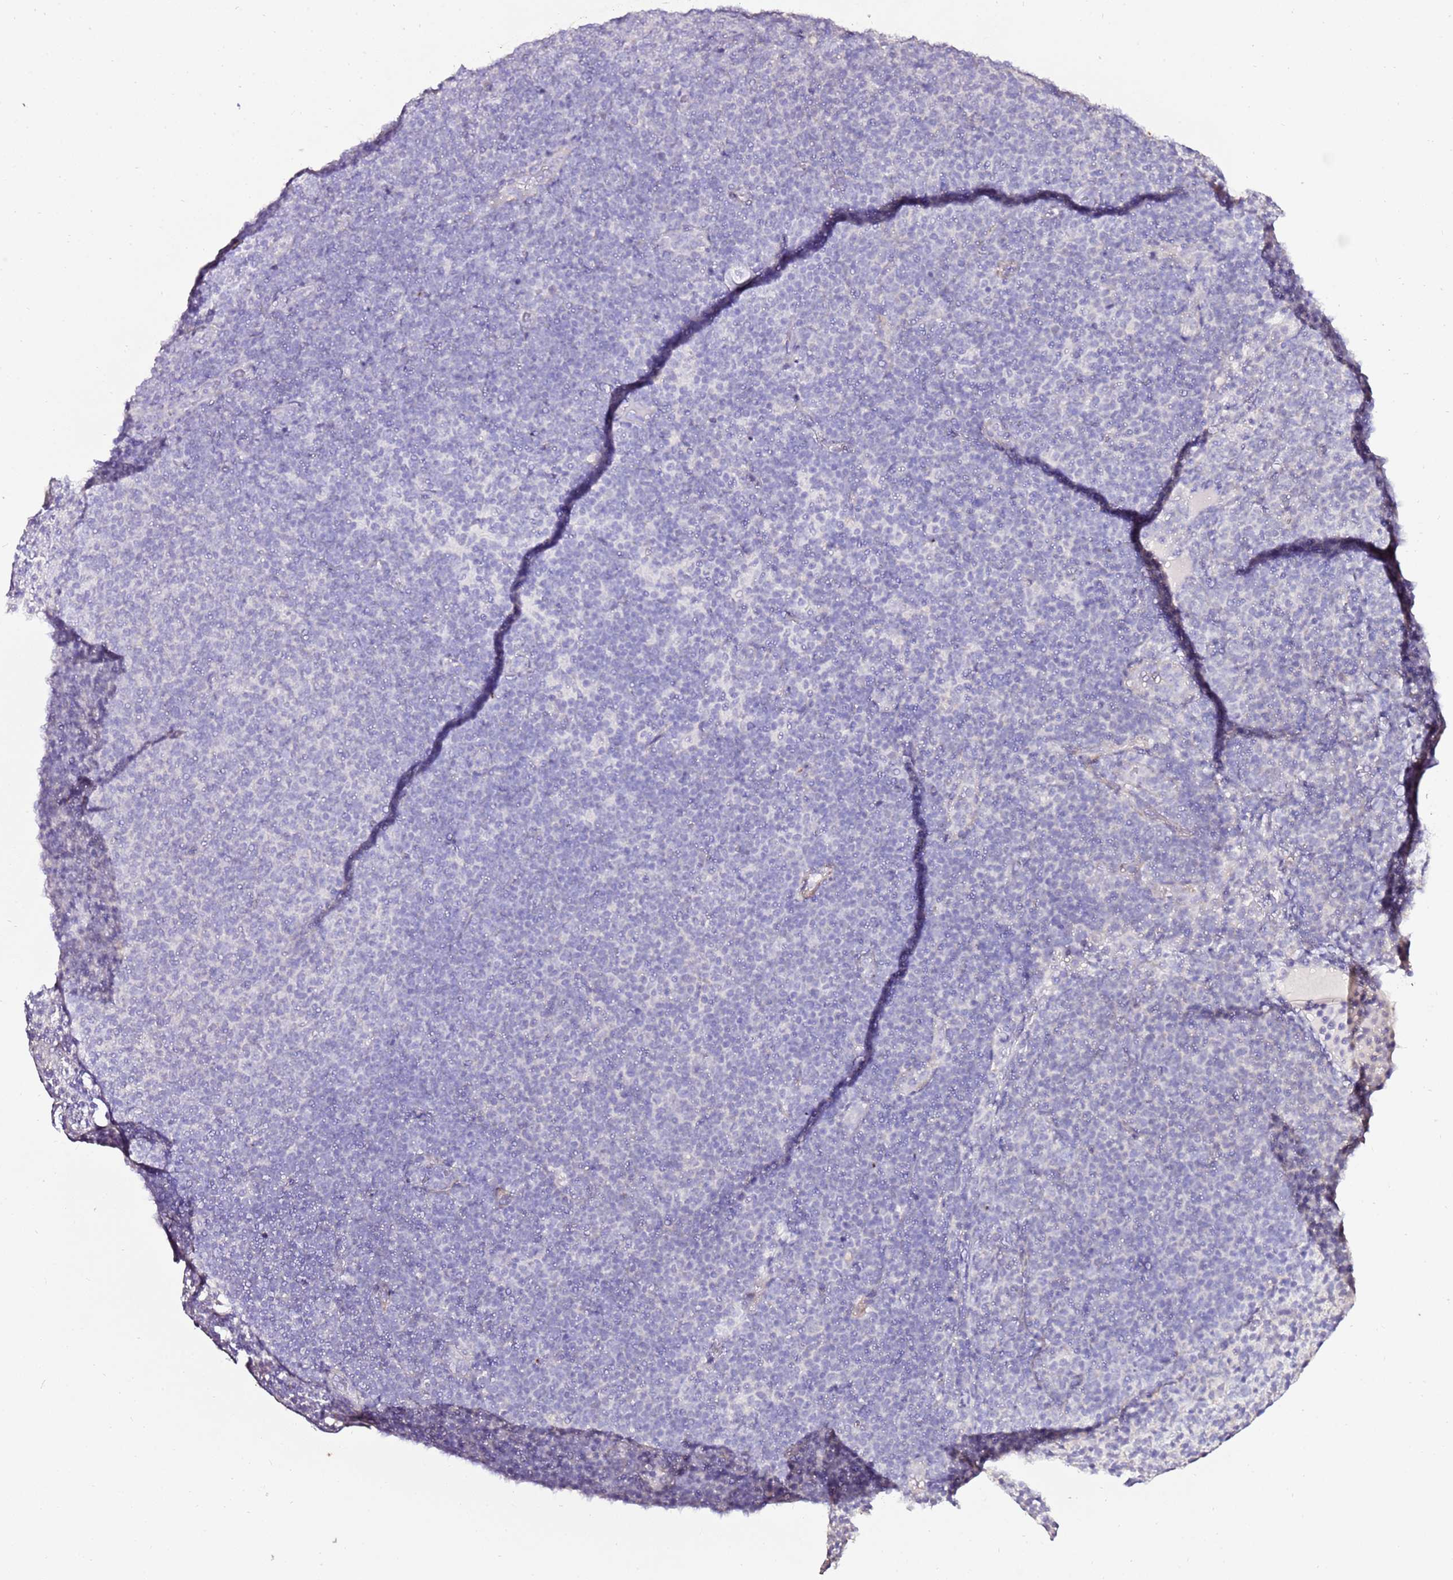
{"staining": {"intensity": "negative", "quantity": "none", "location": "none"}, "tissue": "lymphoma", "cell_type": "Tumor cells", "image_type": "cancer", "snomed": [{"axis": "morphology", "description": "Malignant lymphoma, non-Hodgkin's type, Low grade"}, {"axis": "topography", "description": "Lymph node"}], "caption": "Human malignant lymphoma, non-Hodgkin's type (low-grade) stained for a protein using IHC reveals no staining in tumor cells.", "gene": "ART5", "patient": {"sex": "male", "age": 66}}